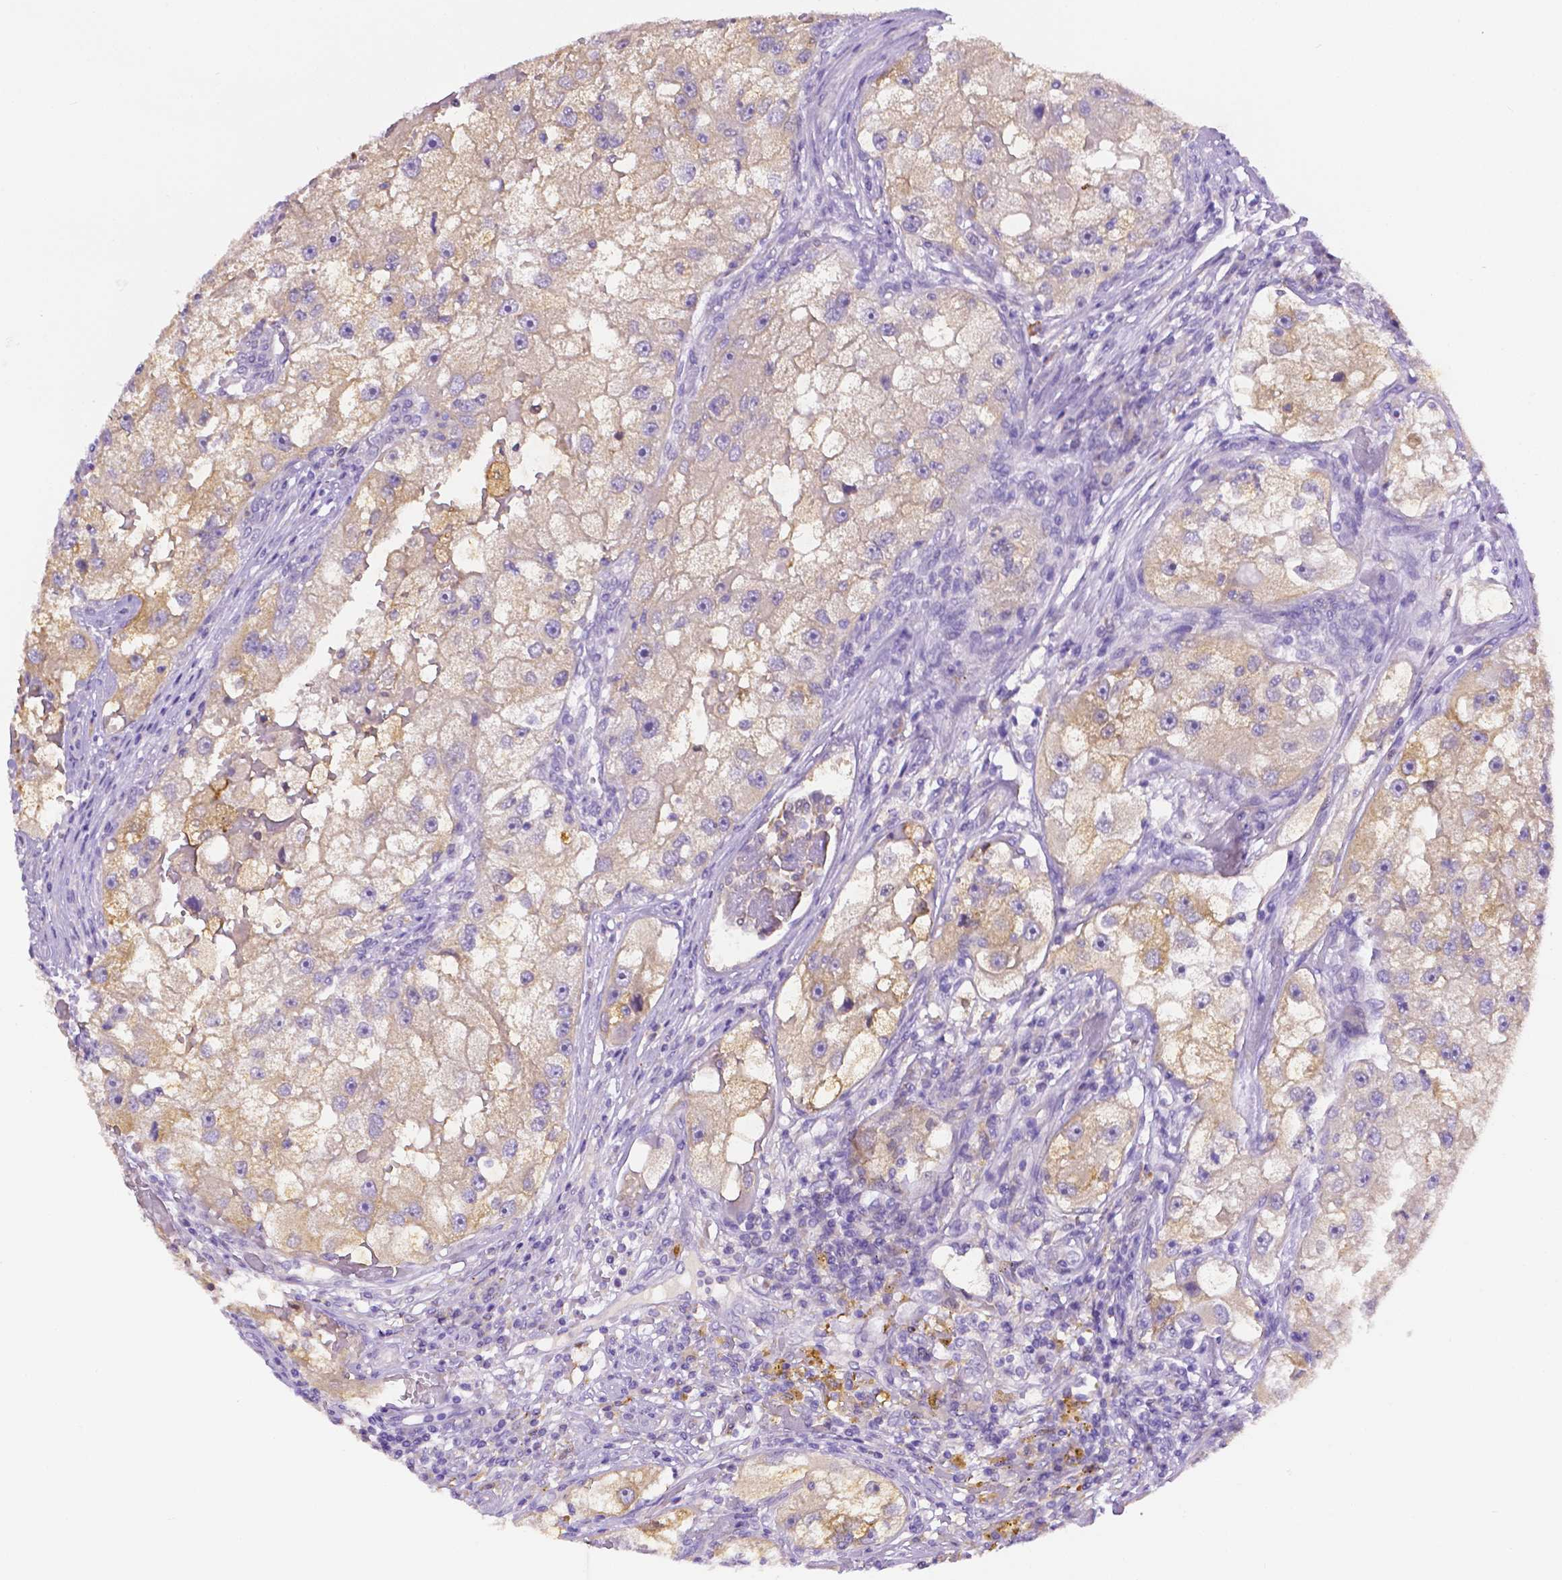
{"staining": {"intensity": "weak", "quantity": "25%-75%", "location": "cytoplasmic/membranous"}, "tissue": "renal cancer", "cell_type": "Tumor cells", "image_type": "cancer", "snomed": [{"axis": "morphology", "description": "Adenocarcinoma, NOS"}, {"axis": "topography", "description": "Kidney"}], "caption": "Renal cancer (adenocarcinoma) was stained to show a protein in brown. There is low levels of weak cytoplasmic/membranous positivity in approximately 25%-75% of tumor cells.", "gene": "NXPH2", "patient": {"sex": "male", "age": 63}}